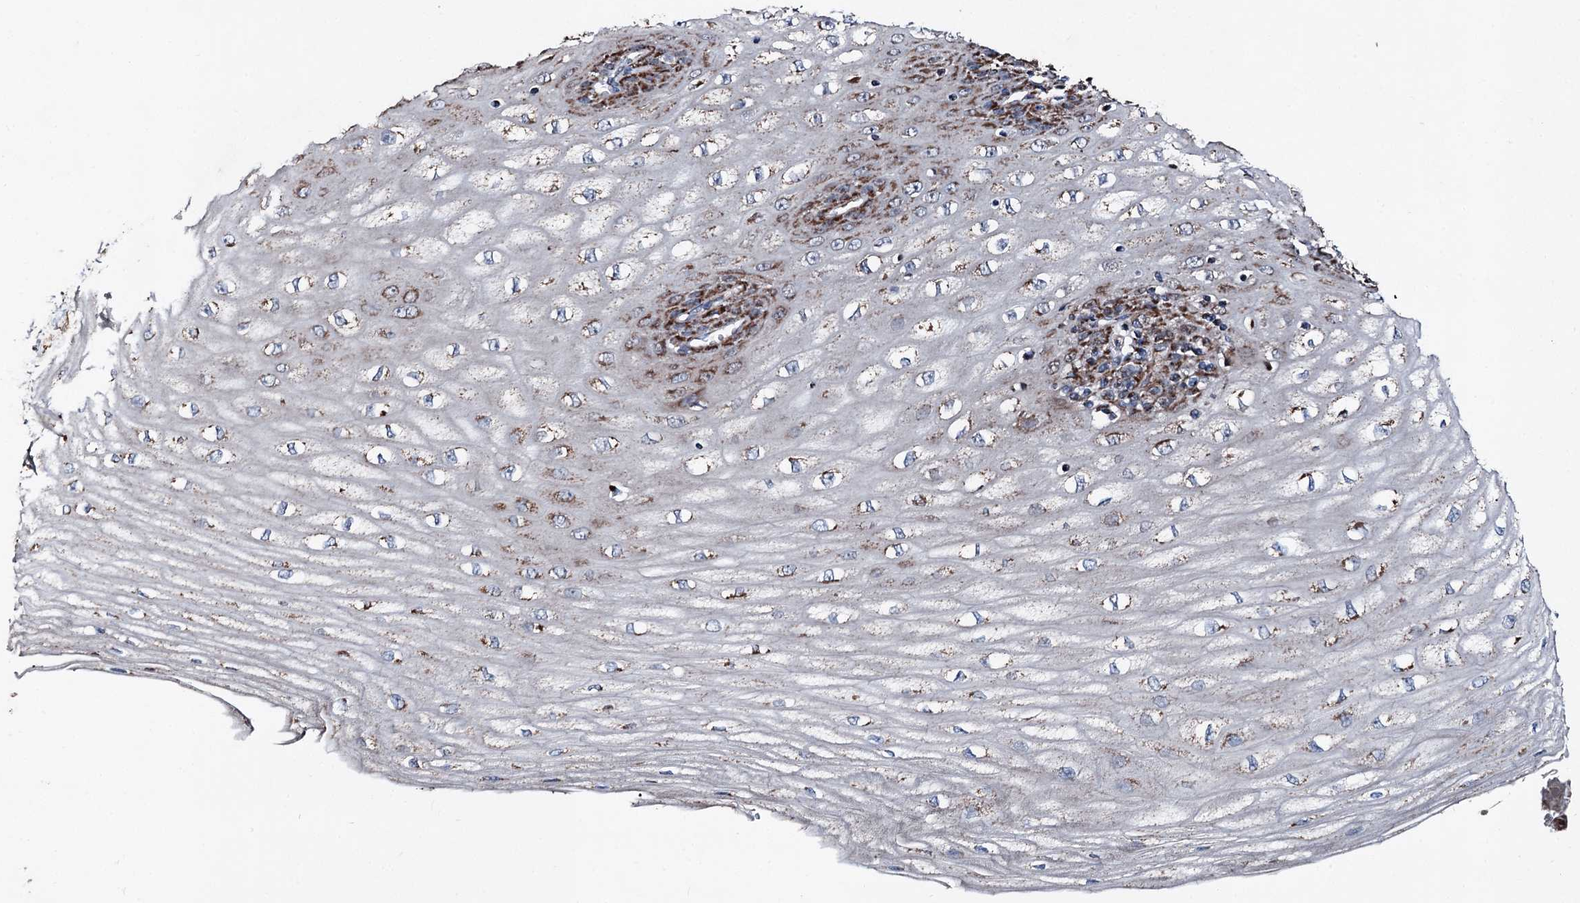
{"staining": {"intensity": "strong", "quantity": "25%-75%", "location": "cytoplasmic/membranous"}, "tissue": "esophagus", "cell_type": "Squamous epithelial cells", "image_type": "normal", "snomed": [{"axis": "morphology", "description": "Normal tissue, NOS"}, {"axis": "topography", "description": "Esophagus"}], "caption": "Immunohistochemistry (IHC) image of benign esophagus: human esophagus stained using immunohistochemistry reveals high levels of strong protein expression localized specifically in the cytoplasmic/membranous of squamous epithelial cells, appearing as a cytoplasmic/membranous brown color.", "gene": "DDIAS", "patient": {"sex": "male", "age": 60}}